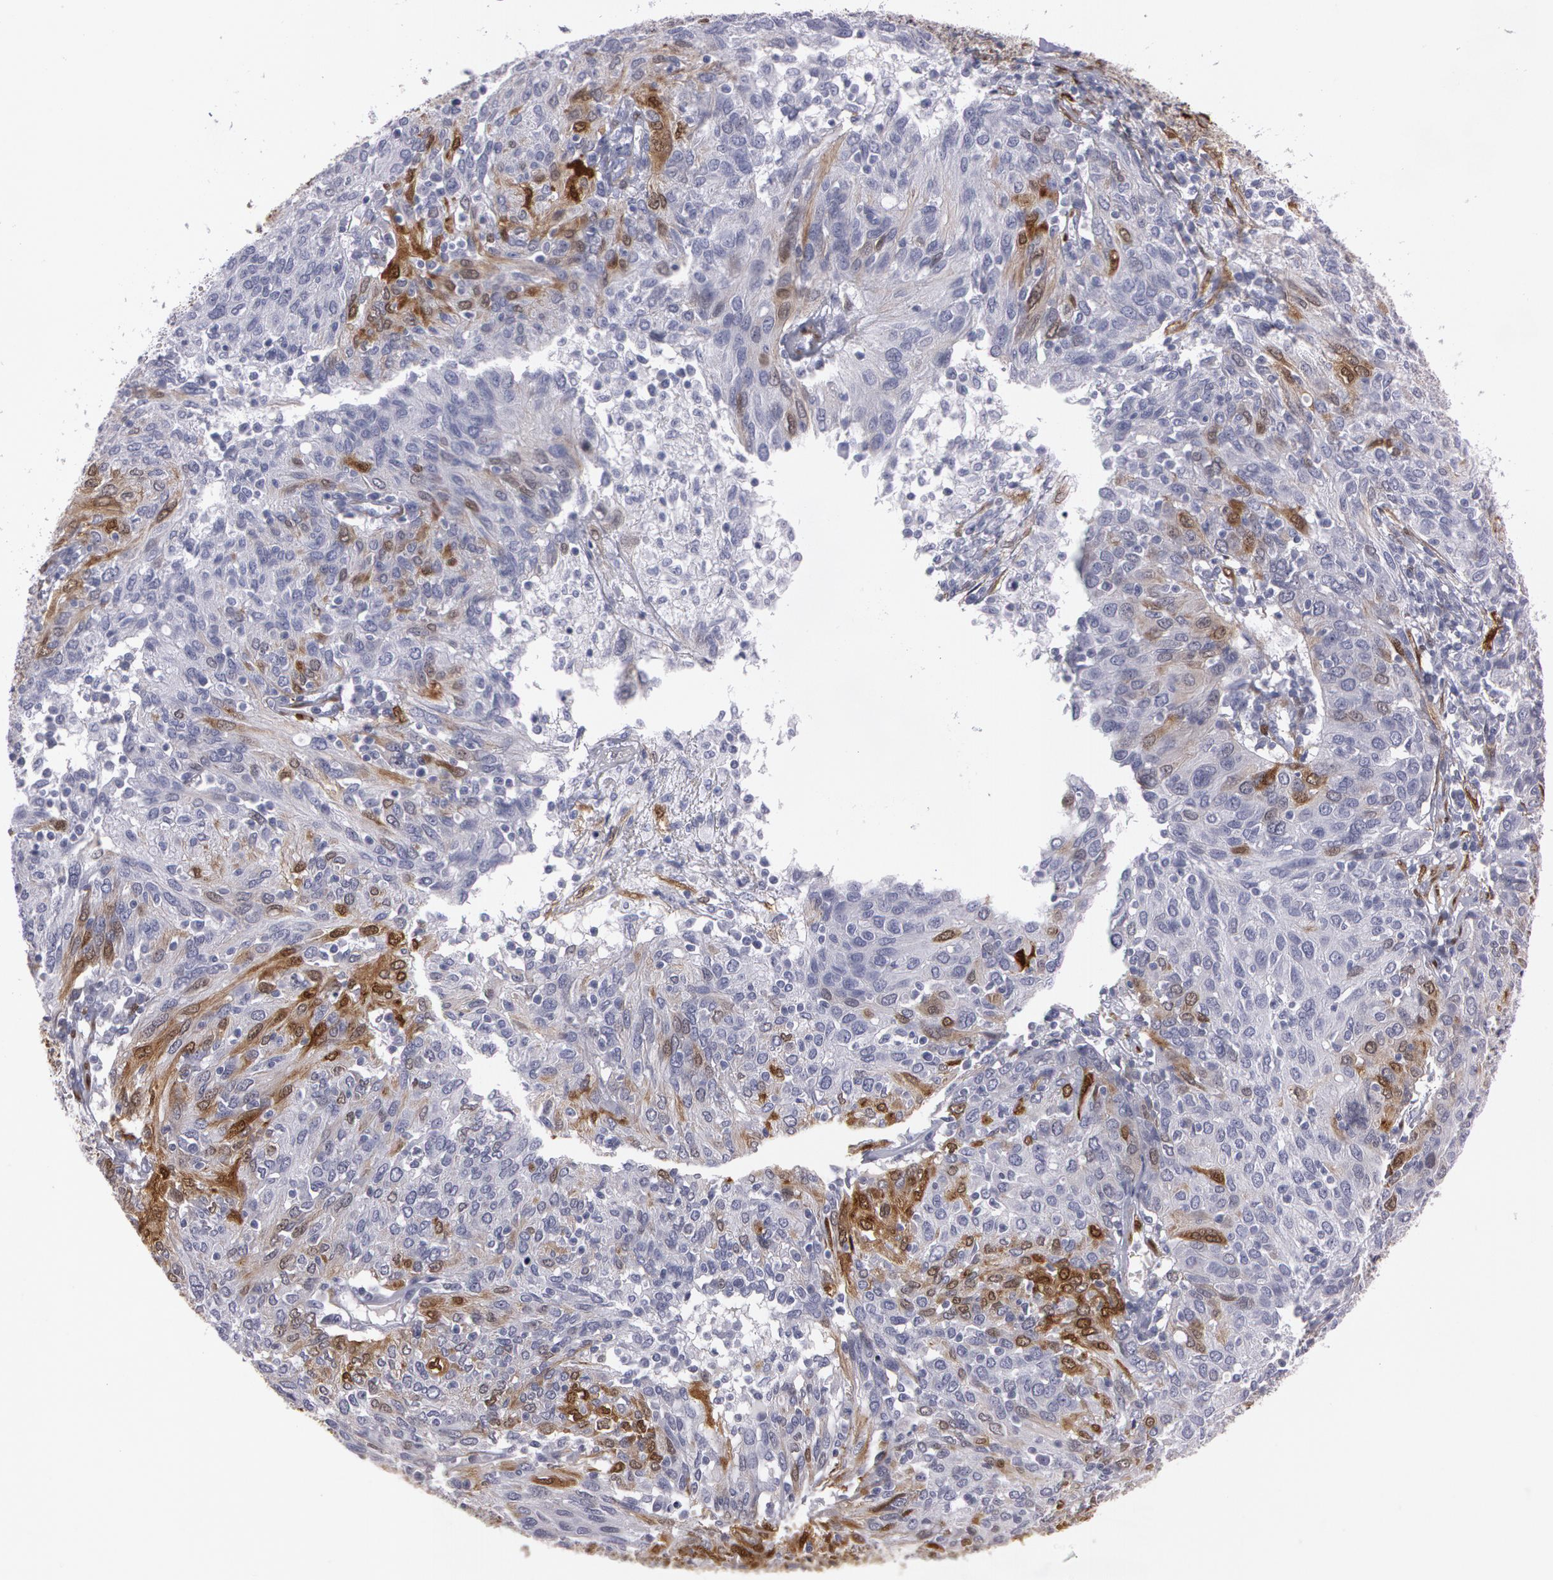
{"staining": {"intensity": "moderate", "quantity": "<25%", "location": "cytoplasmic/membranous"}, "tissue": "ovarian cancer", "cell_type": "Tumor cells", "image_type": "cancer", "snomed": [{"axis": "morphology", "description": "Carcinoma, endometroid"}, {"axis": "topography", "description": "Ovary"}], "caption": "Immunohistochemical staining of ovarian endometroid carcinoma shows low levels of moderate cytoplasmic/membranous positivity in about <25% of tumor cells.", "gene": "TAGLN", "patient": {"sex": "female", "age": 50}}